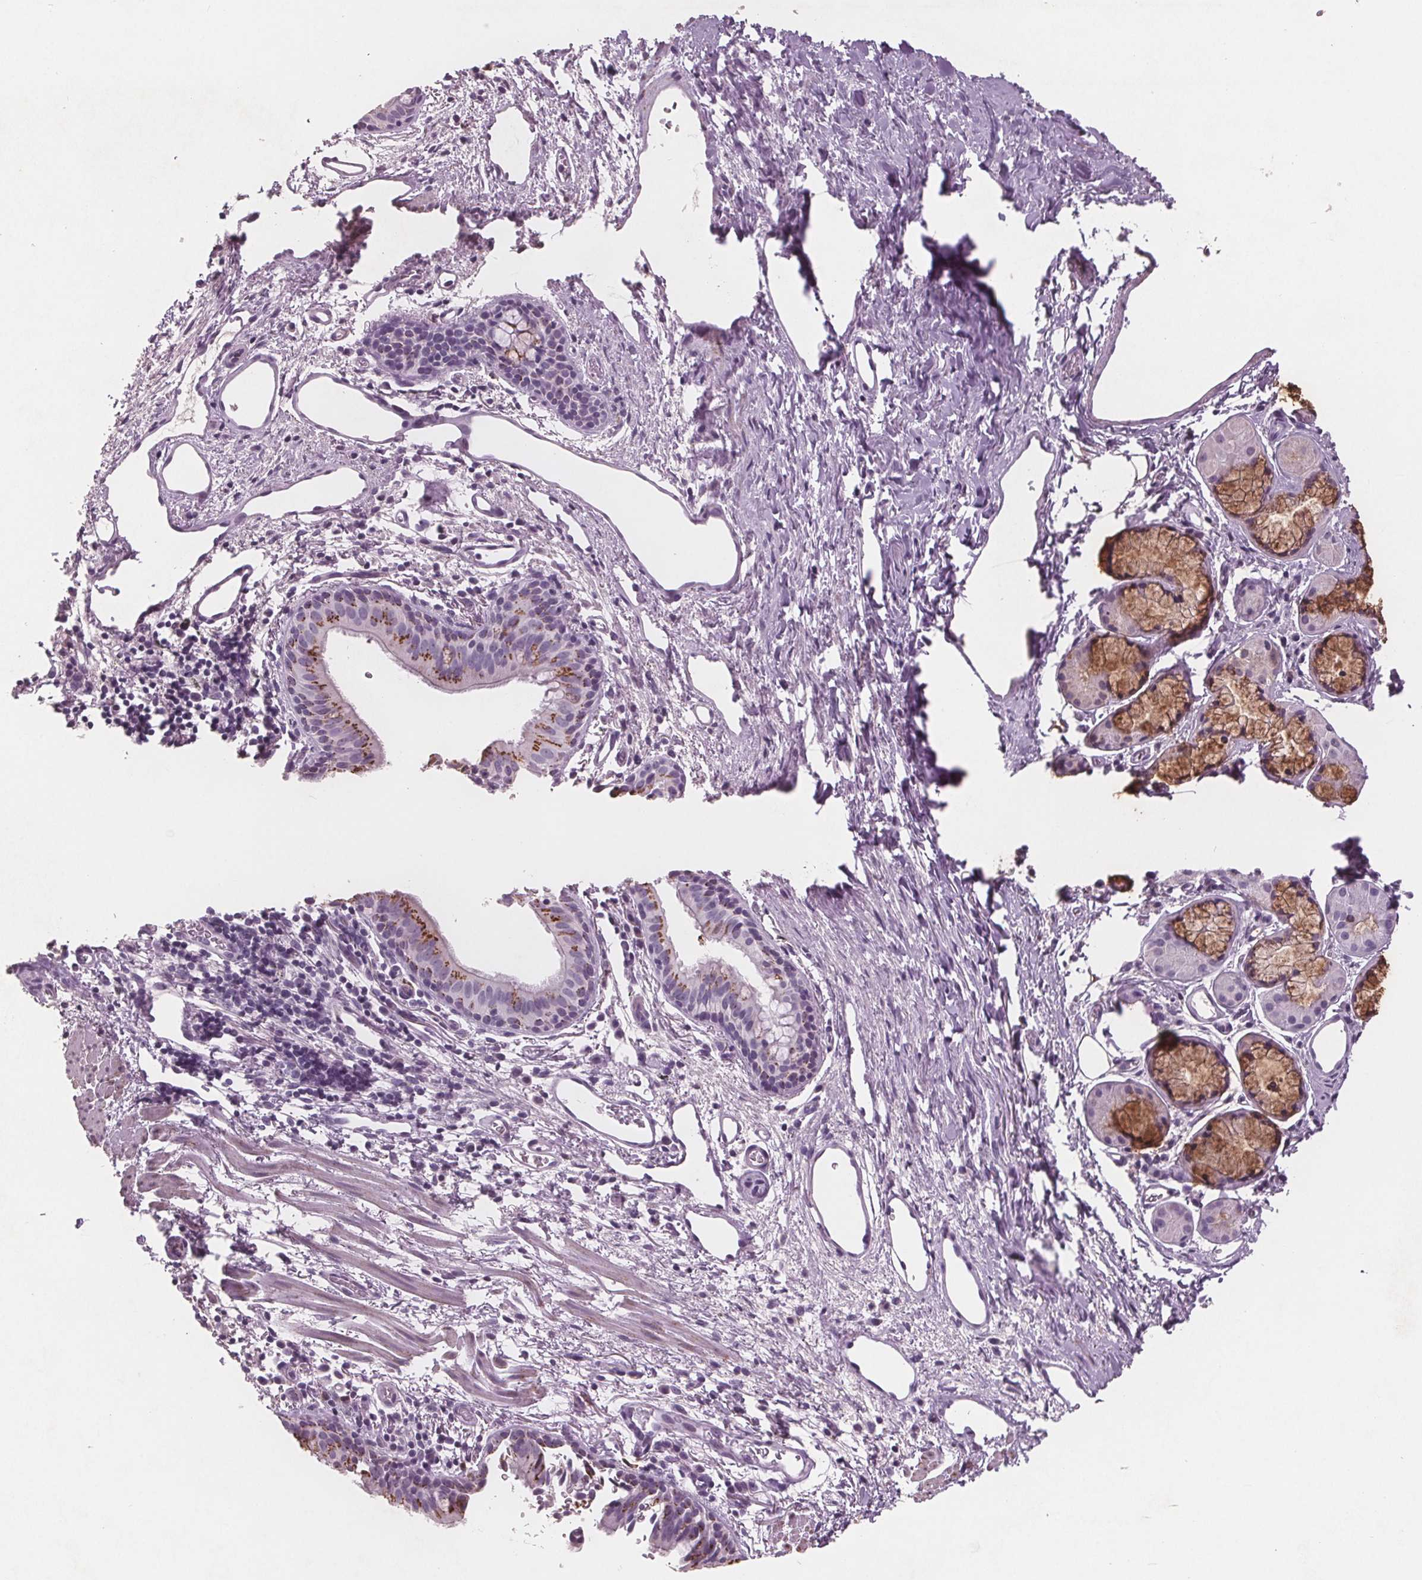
{"staining": {"intensity": "moderate", "quantity": "25%-75%", "location": "cytoplasmic/membranous"}, "tissue": "bronchus", "cell_type": "Respiratory epithelial cells", "image_type": "normal", "snomed": [{"axis": "morphology", "description": "Normal tissue, NOS"}, {"axis": "morphology", "description": "Adenocarcinoma, NOS"}, {"axis": "topography", "description": "Bronchus"}], "caption": "A brown stain shows moderate cytoplasmic/membranous positivity of a protein in respiratory epithelial cells of benign bronchus.", "gene": "PTPN14", "patient": {"sex": "male", "age": 68}}